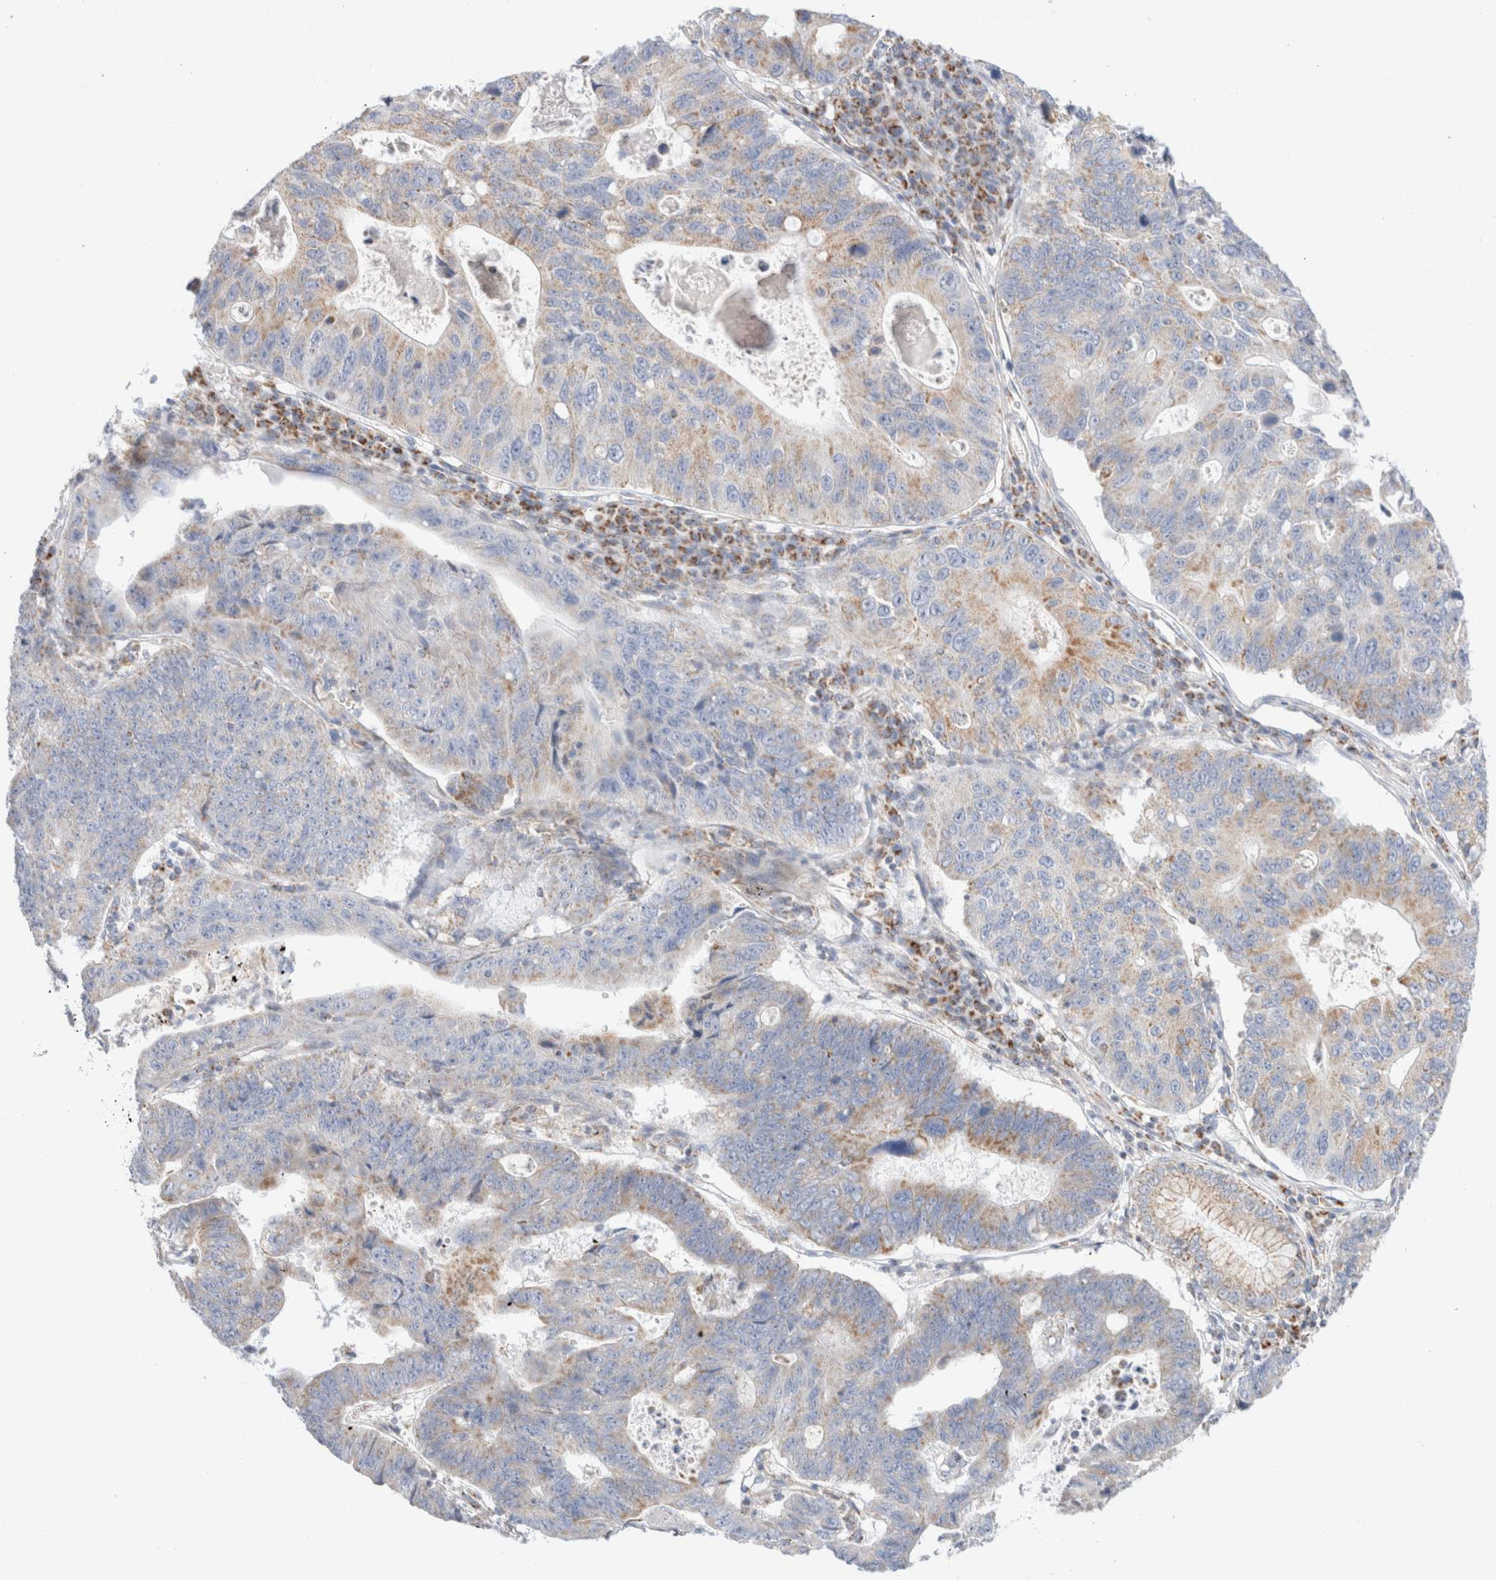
{"staining": {"intensity": "moderate", "quantity": "<25%", "location": "cytoplasmic/membranous"}, "tissue": "stomach cancer", "cell_type": "Tumor cells", "image_type": "cancer", "snomed": [{"axis": "morphology", "description": "Adenocarcinoma, NOS"}, {"axis": "topography", "description": "Stomach"}], "caption": "Stomach cancer stained for a protein reveals moderate cytoplasmic/membranous positivity in tumor cells.", "gene": "ATP6V1C1", "patient": {"sex": "male", "age": 59}}